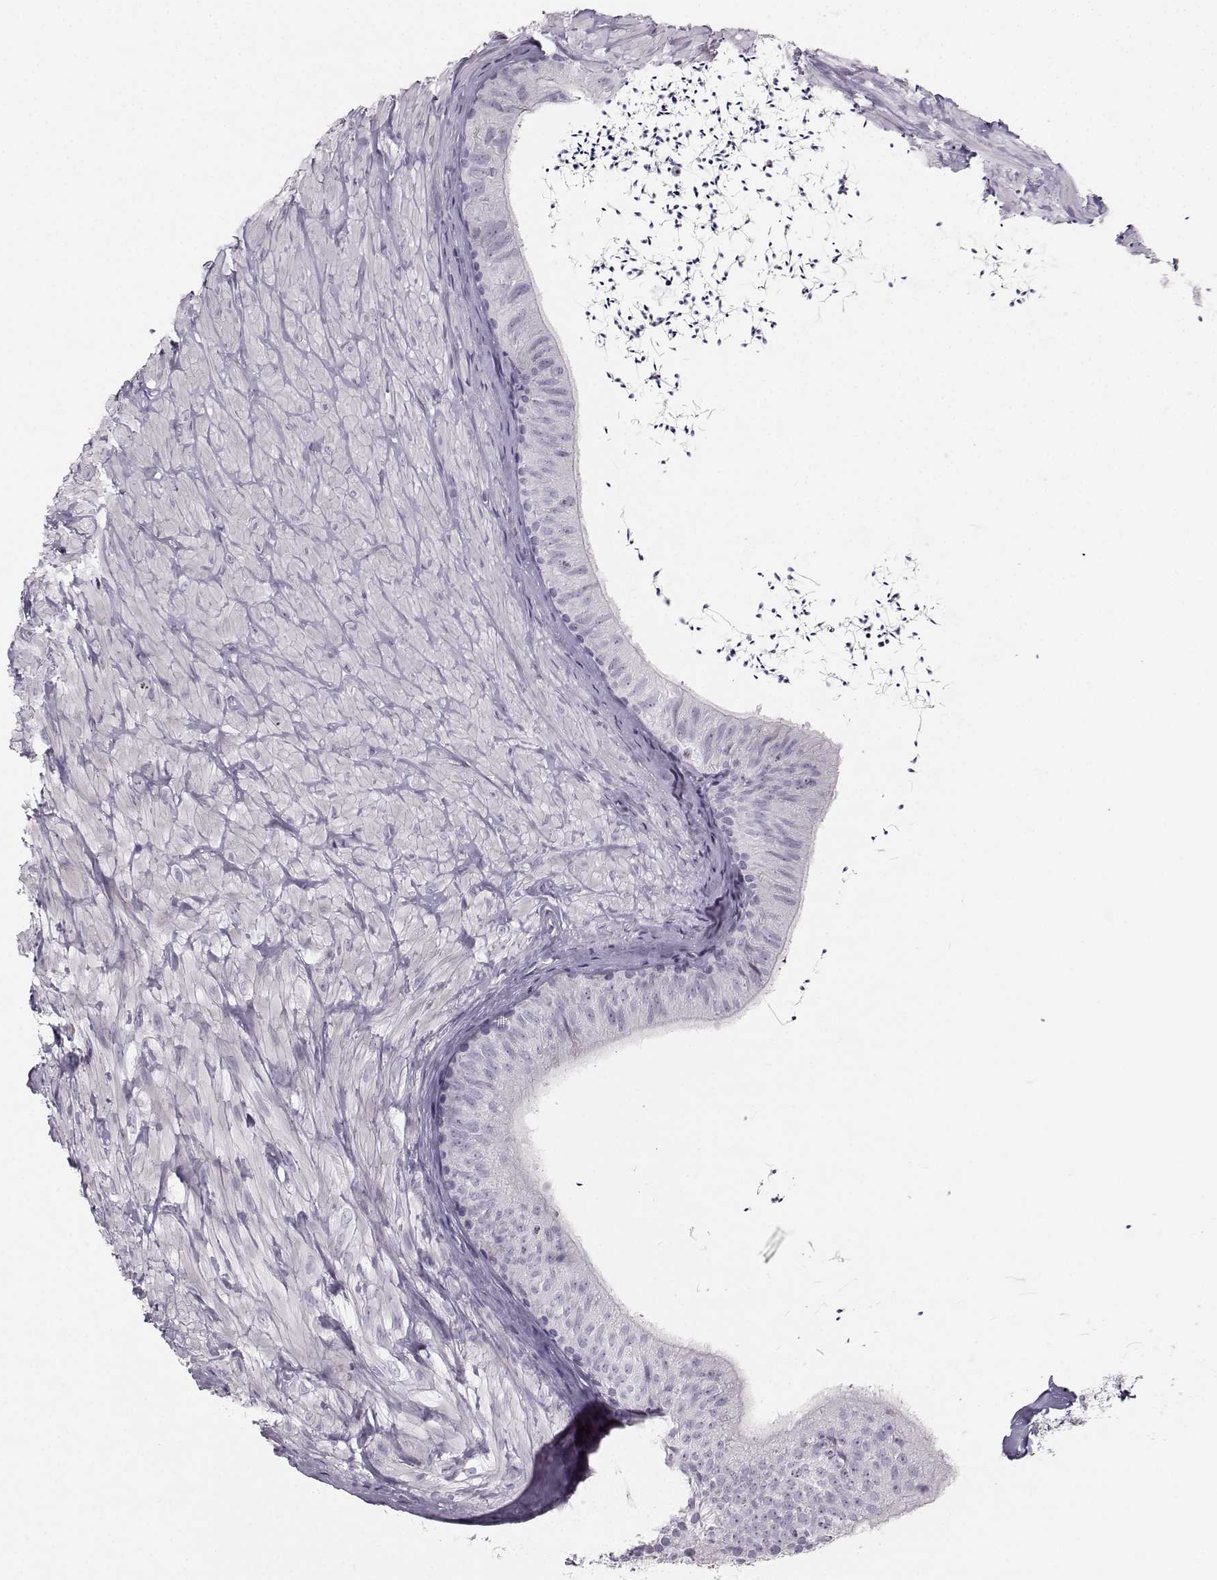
{"staining": {"intensity": "negative", "quantity": "none", "location": "none"}, "tissue": "epididymis", "cell_type": "Glandular cells", "image_type": "normal", "snomed": [{"axis": "morphology", "description": "Normal tissue, NOS"}, {"axis": "topography", "description": "Epididymis"}], "caption": "Image shows no protein positivity in glandular cells of normal epididymis.", "gene": "CASR", "patient": {"sex": "male", "age": 32}}